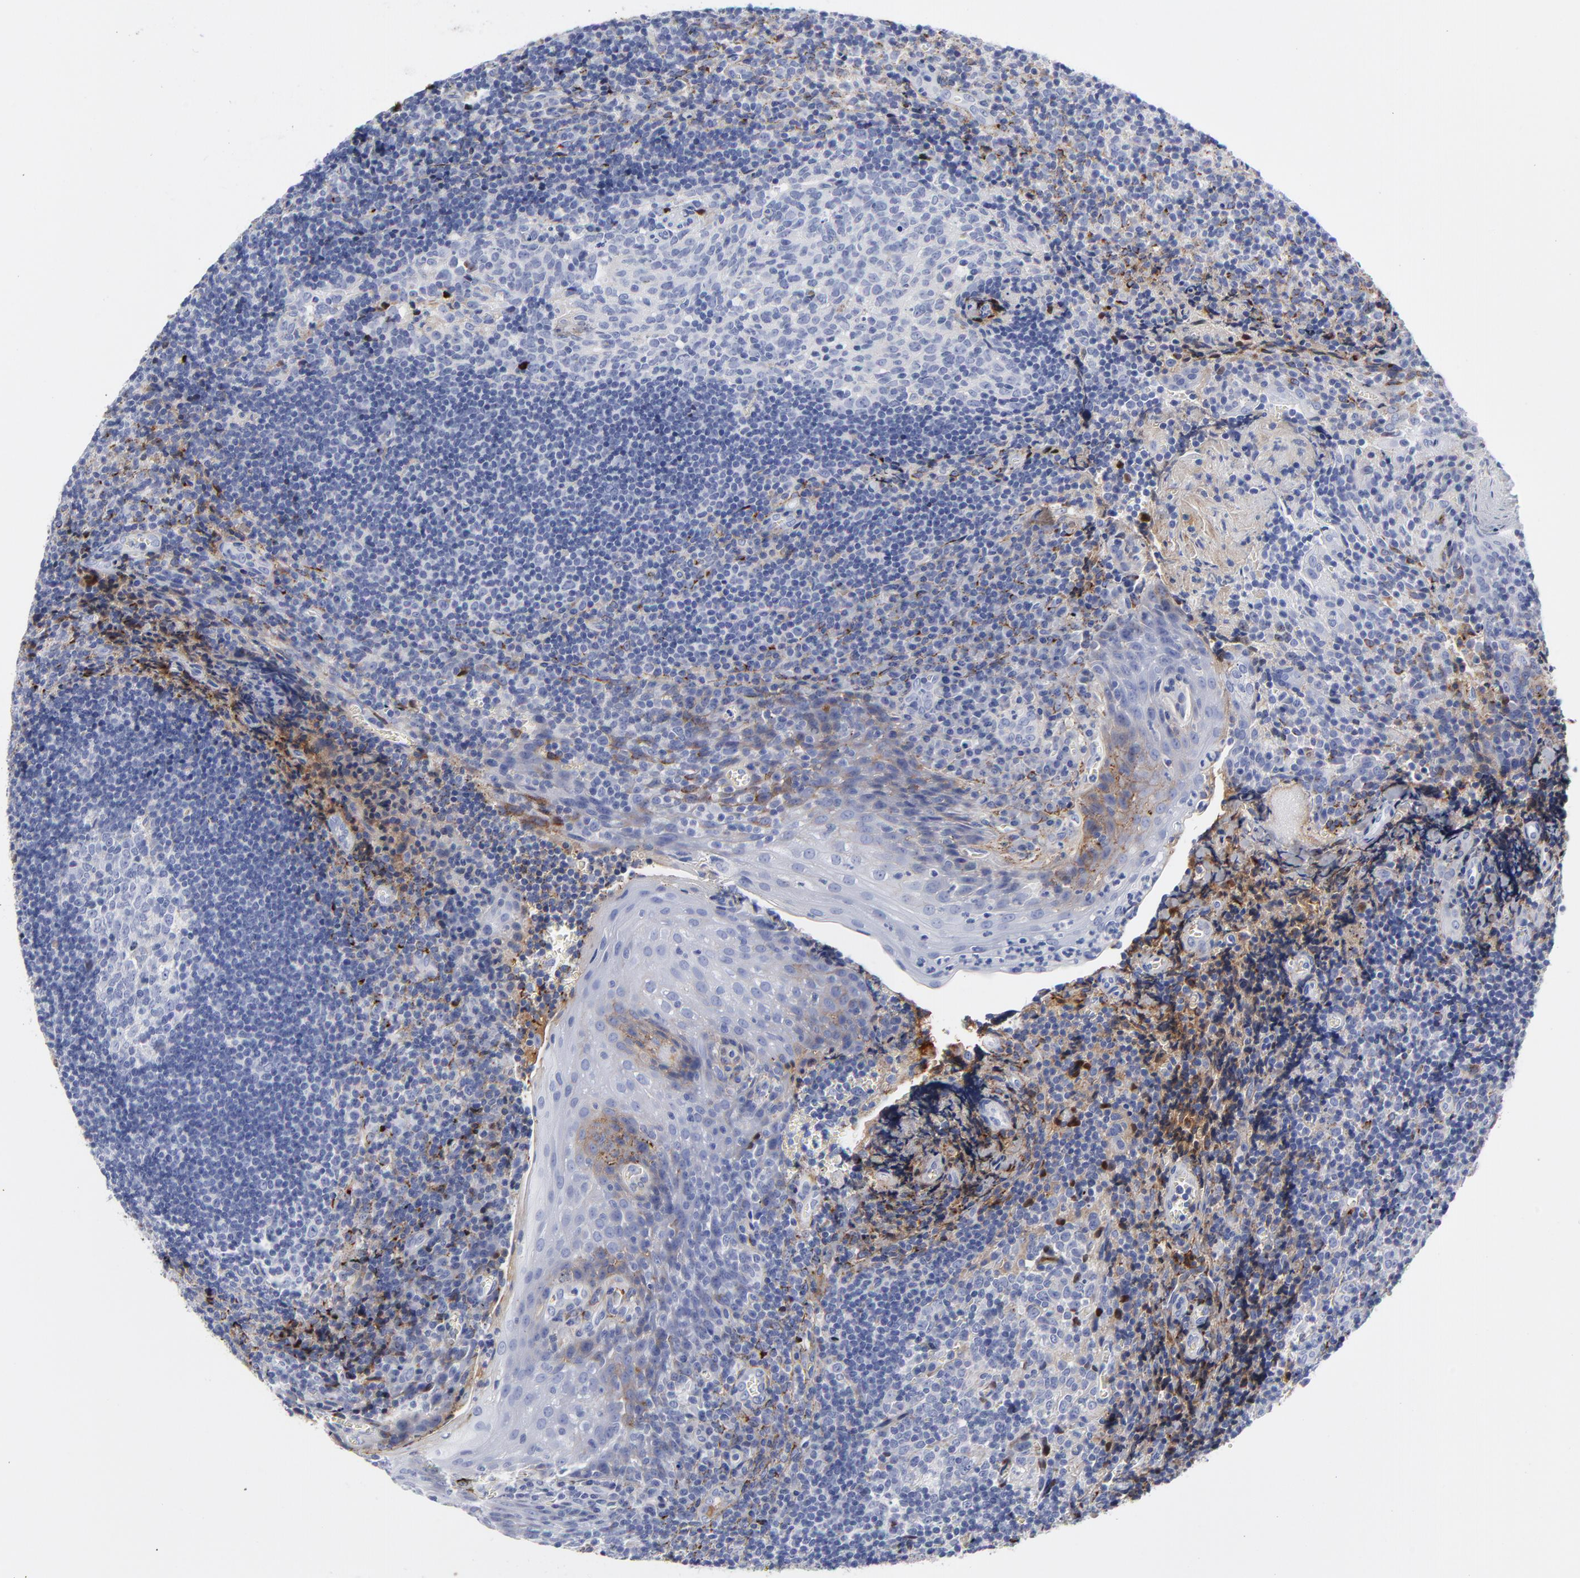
{"staining": {"intensity": "negative", "quantity": "none", "location": "none"}, "tissue": "tonsil", "cell_type": "Germinal center cells", "image_type": "normal", "snomed": [{"axis": "morphology", "description": "Normal tissue, NOS"}, {"axis": "topography", "description": "Tonsil"}], "caption": "Immunohistochemistry of benign tonsil shows no expression in germinal center cells.", "gene": "DCN", "patient": {"sex": "male", "age": 20}}